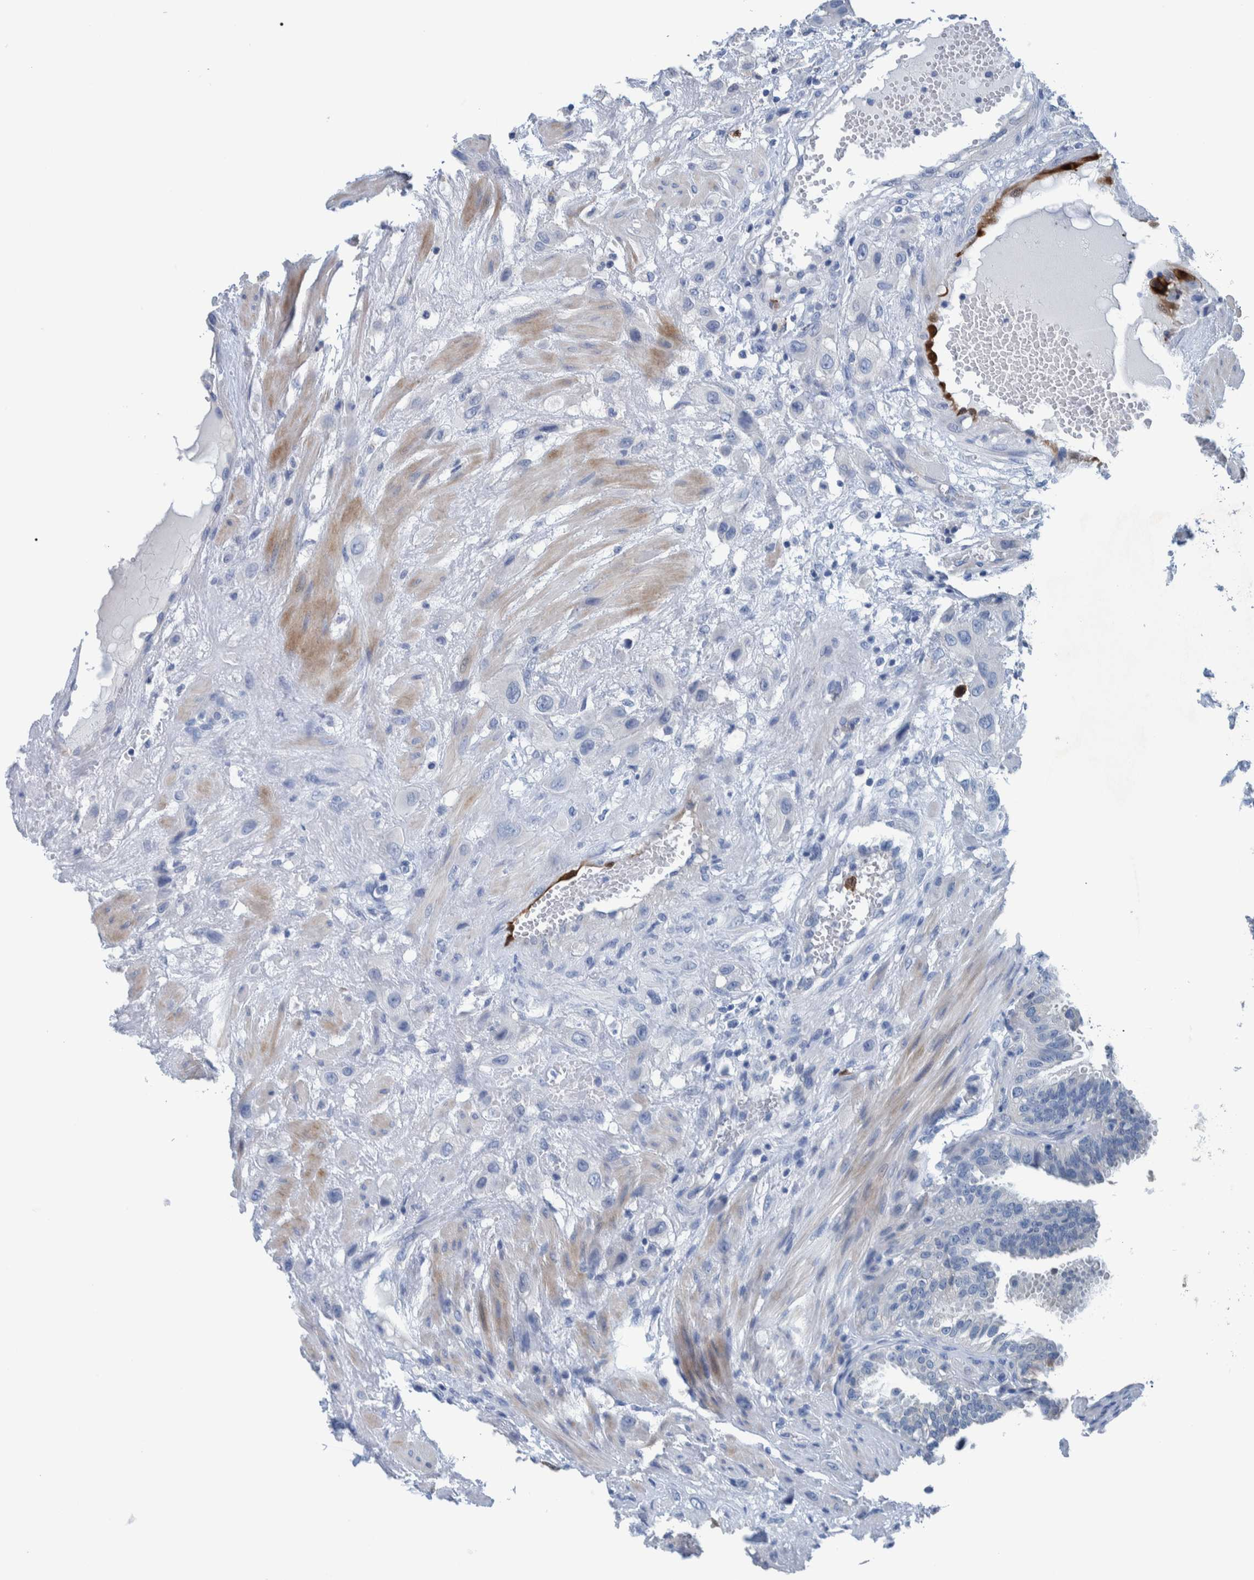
{"staining": {"intensity": "negative", "quantity": "none", "location": "none"}, "tissue": "fallopian tube", "cell_type": "Glandular cells", "image_type": "normal", "snomed": [{"axis": "morphology", "description": "Normal tissue, NOS"}, {"axis": "topography", "description": "Fallopian tube"}, {"axis": "topography", "description": "Placenta"}], "caption": "Human fallopian tube stained for a protein using immunohistochemistry (IHC) reveals no expression in glandular cells.", "gene": "IDO1", "patient": {"sex": "female", "age": 34}}